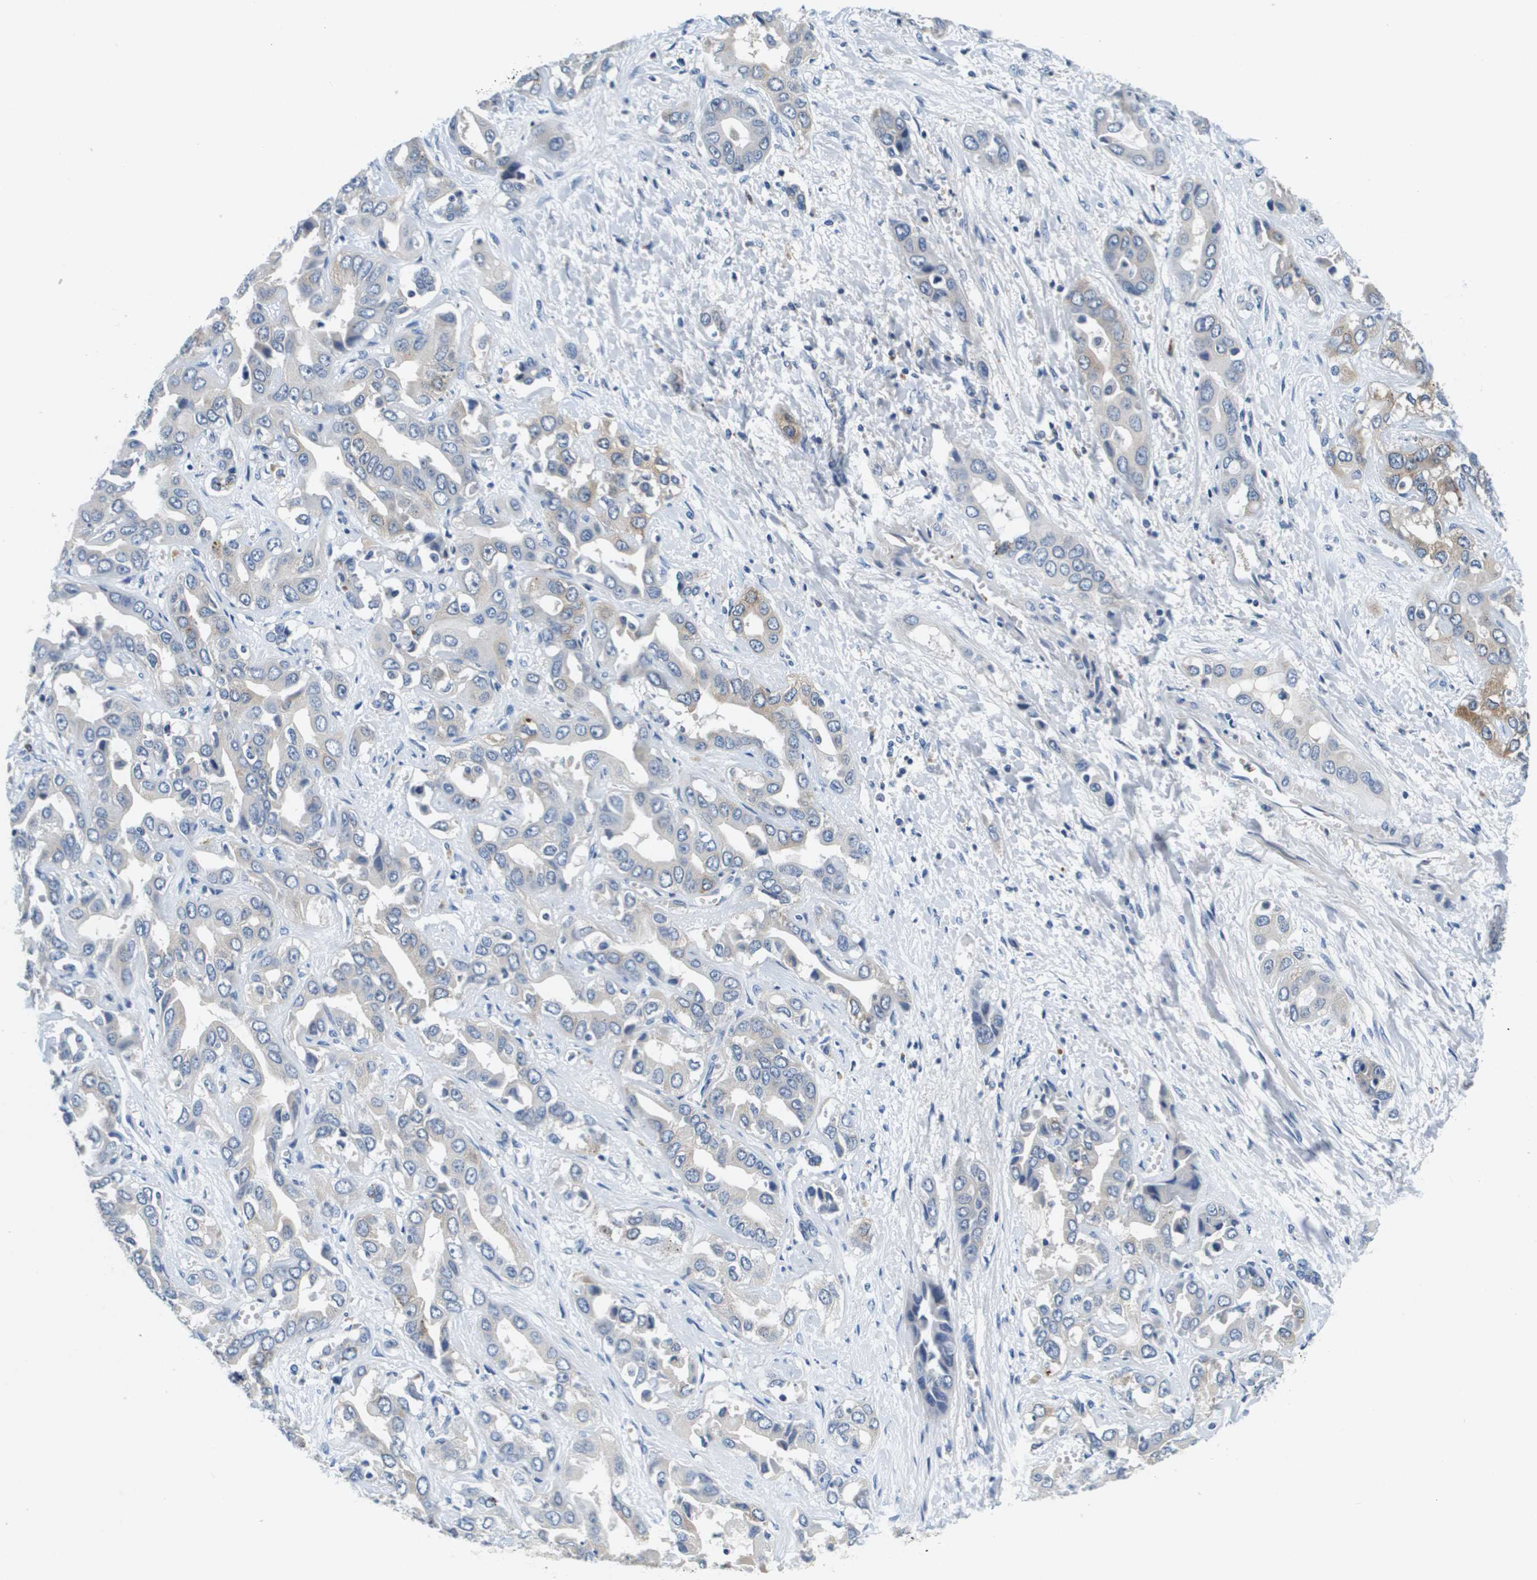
{"staining": {"intensity": "negative", "quantity": "none", "location": "none"}, "tissue": "liver cancer", "cell_type": "Tumor cells", "image_type": "cancer", "snomed": [{"axis": "morphology", "description": "Cholangiocarcinoma"}, {"axis": "topography", "description": "Liver"}], "caption": "This photomicrograph is of cholangiocarcinoma (liver) stained with IHC to label a protein in brown with the nuclei are counter-stained blue. There is no staining in tumor cells.", "gene": "KCNQ5", "patient": {"sex": "female", "age": 52}}